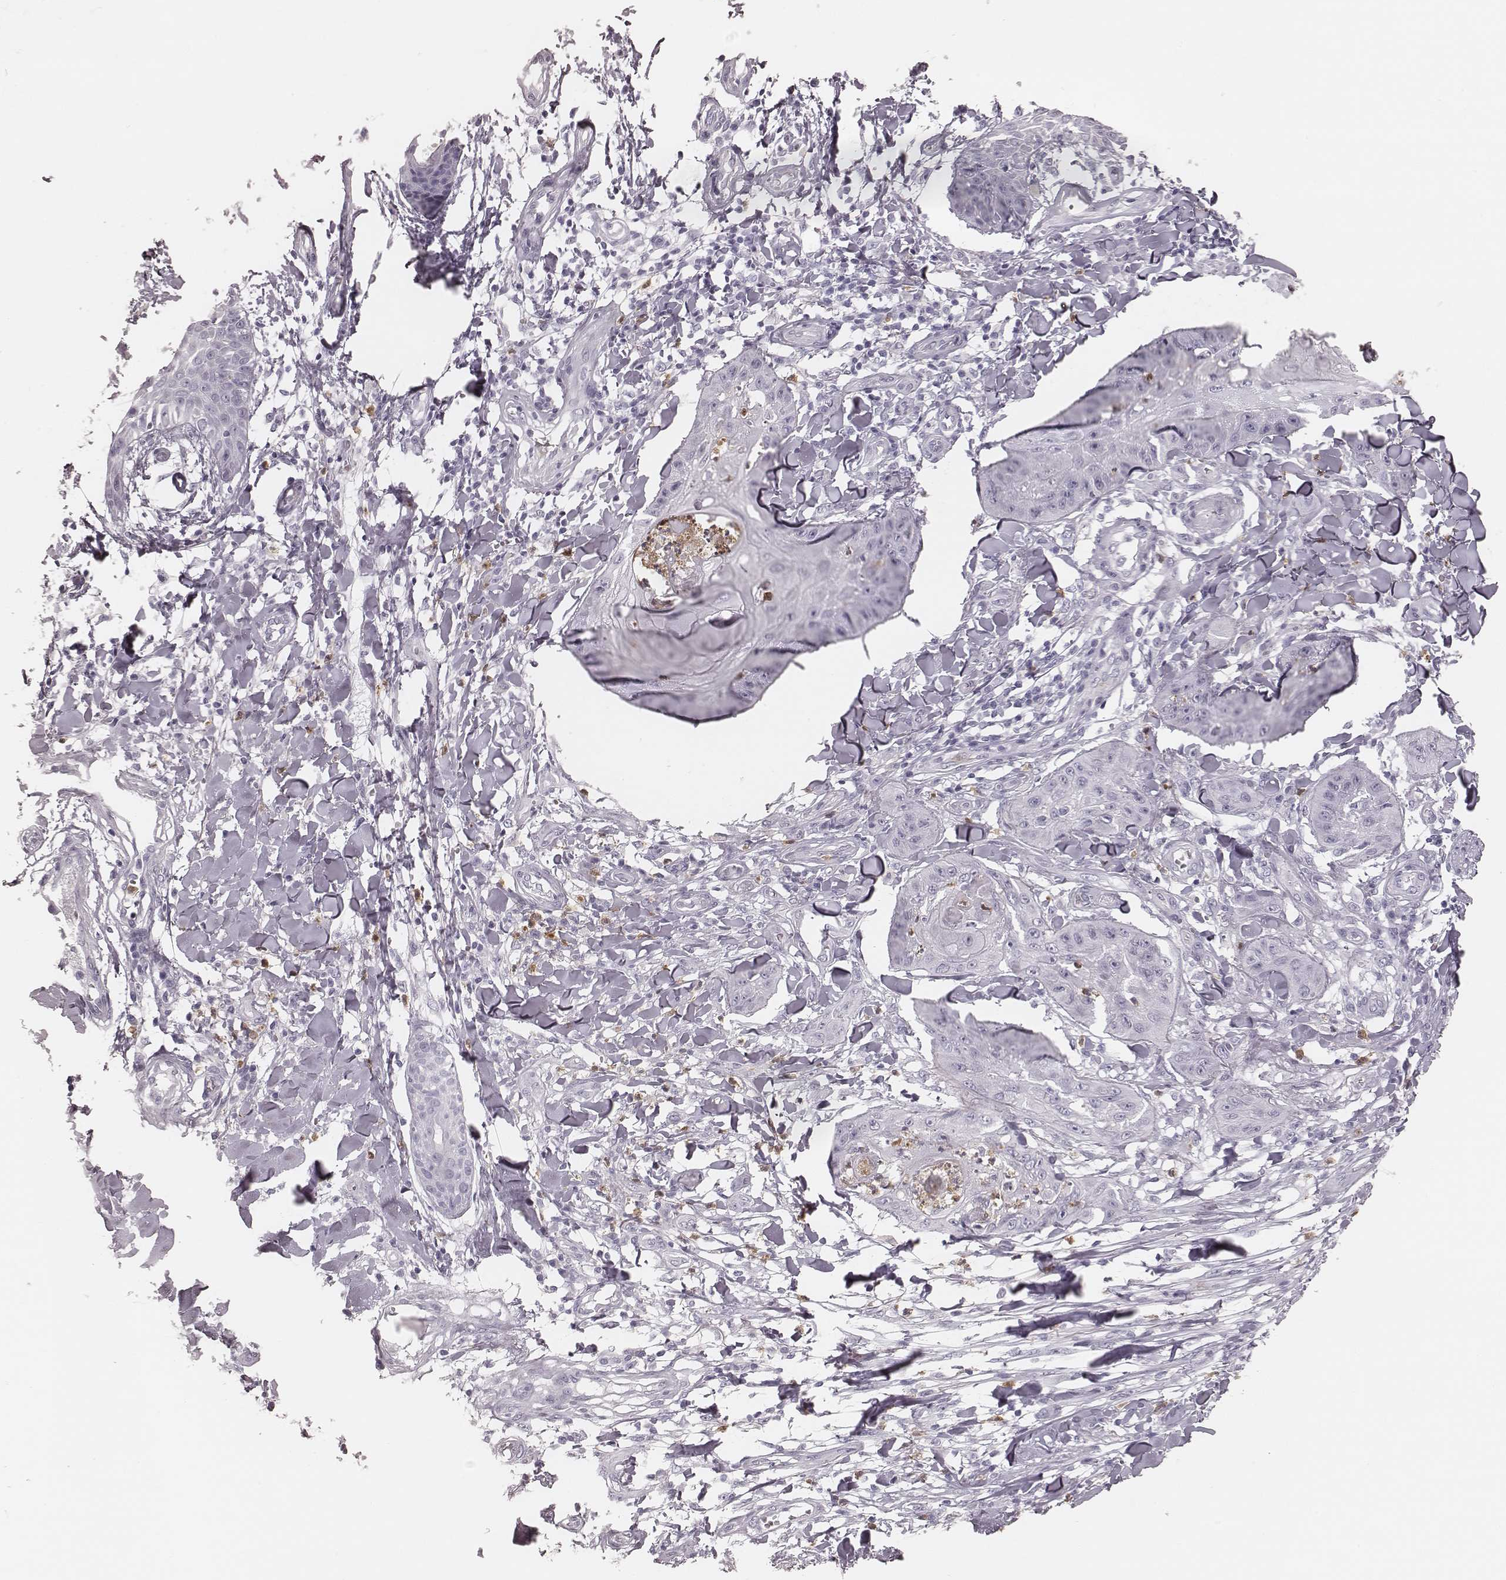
{"staining": {"intensity": "negative", "quantity": "none", "location": "none"}, "tissue": "skin cancer", "cell_type": "Tumor cells", "image_type": "cancer", "snomed": [{"axis": "morphology", "description": "Squamous cell carcinoma, NOS"}, {"axis": "topography", "description": "Skin"}], "caption": "An immunohistochemistry (IHC) photomicrograph of skin squamous cell carcinoma is shown. There is no staining in tumor cells of skin squamous cell carcinoma.", "gene": "ELANE", "patient": {"sex": "male", "age": 70}}